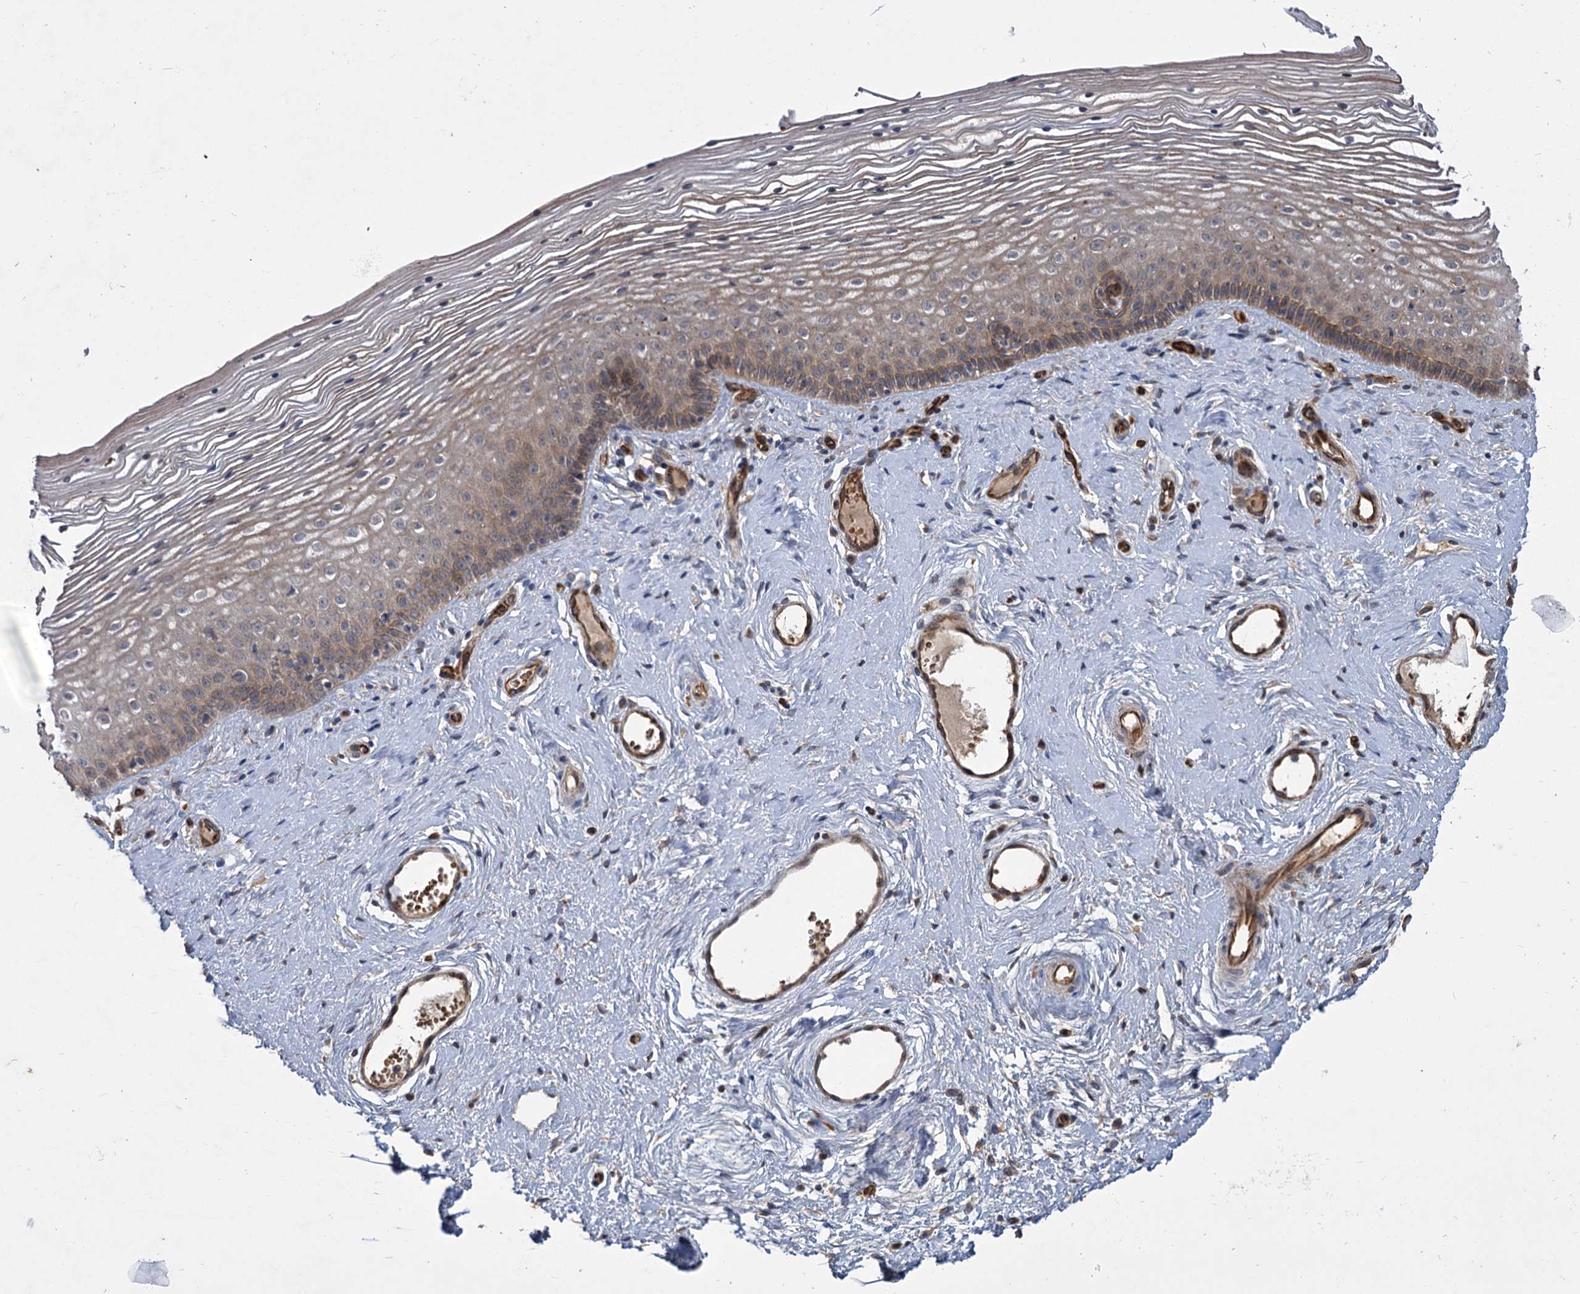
{"staining": {"intensity": "moderate", "quantity": ">75%", "location": "cytoplasmic/membranous"}, "tissue": "vagina", "cell_type": "Squamous epithelial cells", "image_type": "normal", "snomed": [{"axis": "morphology", "description": "Normal tissue, NOS"}, {"axis": "topography", "description": "Vagina"}], "caption": "A brown stain shows moderate cytoplasmic/membranous staining of a protein in squamous epithelial cells of unremarkable human vagina. Ihc stains the protein in brown and the nuclei are stained blue.", "gene": "PKN2", "patient": {"sex": "female", "age": 46}}